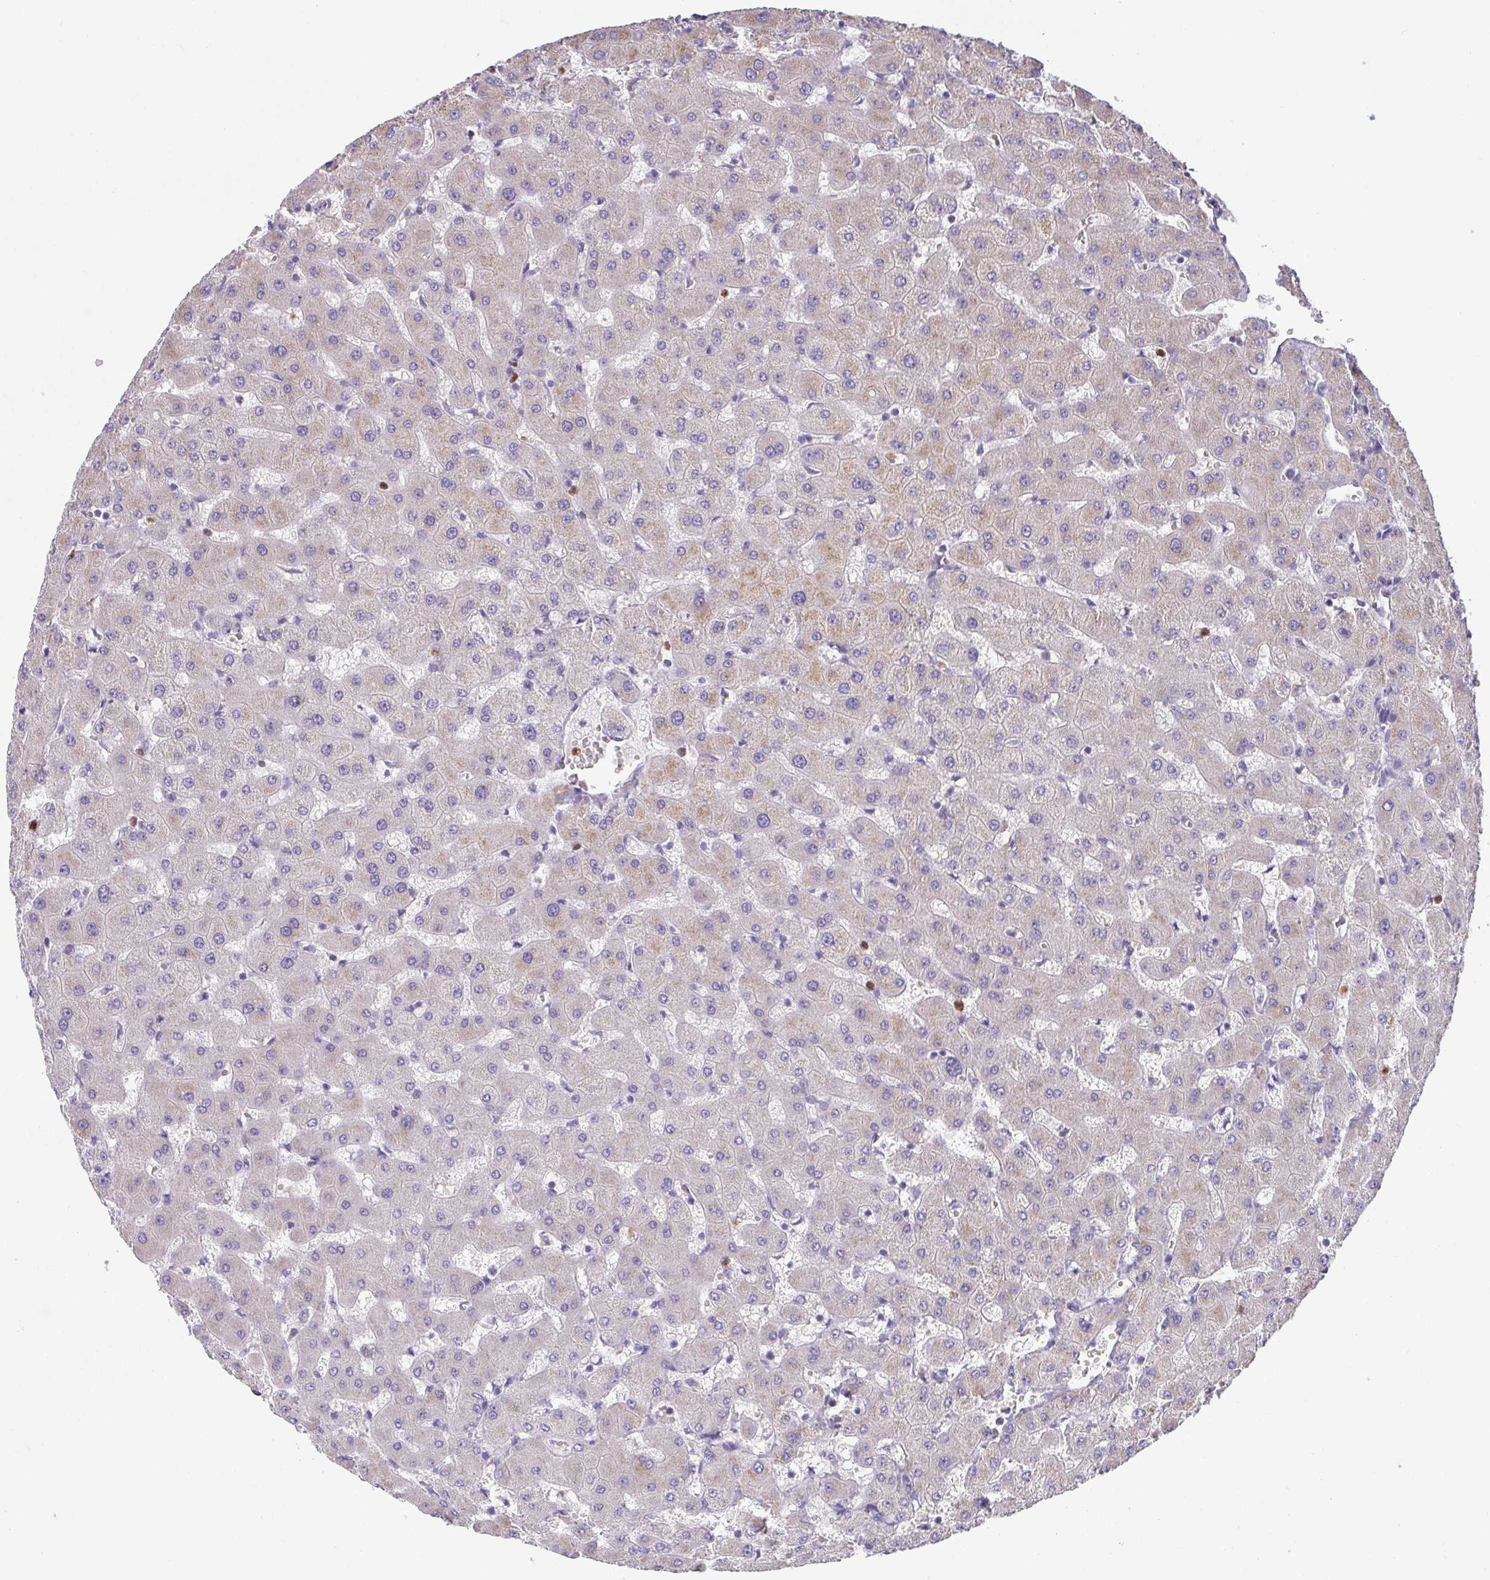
{"staining": {"intensity": "weak", "quantity": ">75%", "location": "cytoplasmic/membranous"}, "tissue": "liver", "cell_type": "Cholangiocytes", "image_type": "normal", "snomed": [{"axis": "morphology", "description": "Normal tissue, NOS"}, {"axis": "topography", "description": "Liver"}], "caption": "Immunohistochemistry (DAB) staining of benign liver shows weak cytoplasmic/membranous protein expression in approximately >75% of cholangiocytes.", "gene": "RIOK1", "patient": {"sex": "female", "age": 63}}